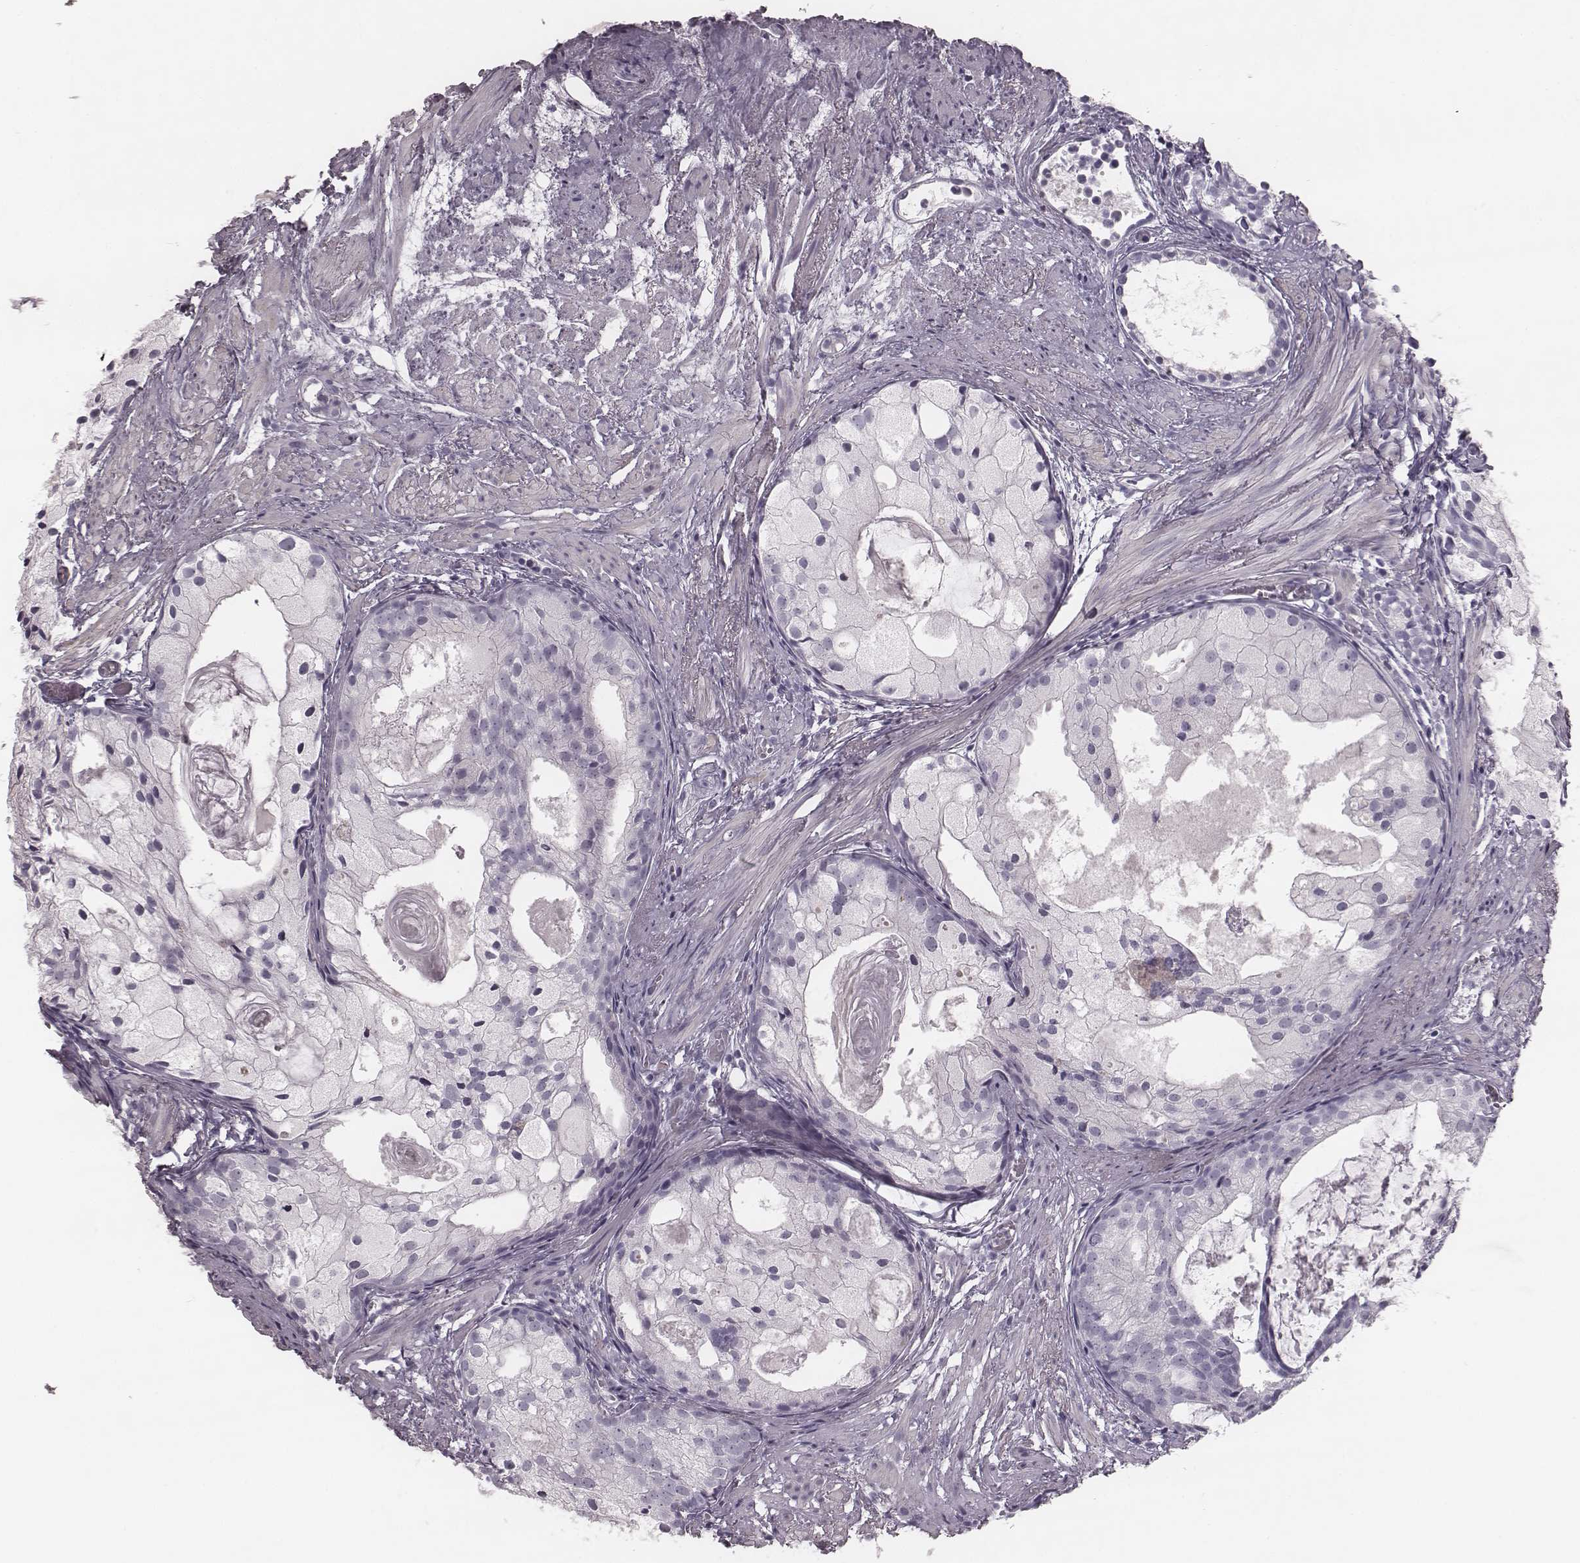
{"staining": {"intensity": "negative", "quantity": "none", "location": "none"}, "tissue": "prostate cancer", "cell_type": "Tumor cells", "image_type": "cancer", "snomed": [{"axis": "morphology", "description": "Adenocarcinoma, High grade"}, {"axis": "topography", "description": "Prostate"}], "caption": "Immunohistochemistry photomicrograph of neoplastic tissue: prostate cancer (high-grade adenocarcinoma) stained with DAB (3,3'-diaminobenzidine) reveals no significant protein positivity in tumor cells.", "gene": "KRT74", "patient": {"sex": "male", "age": 85}}